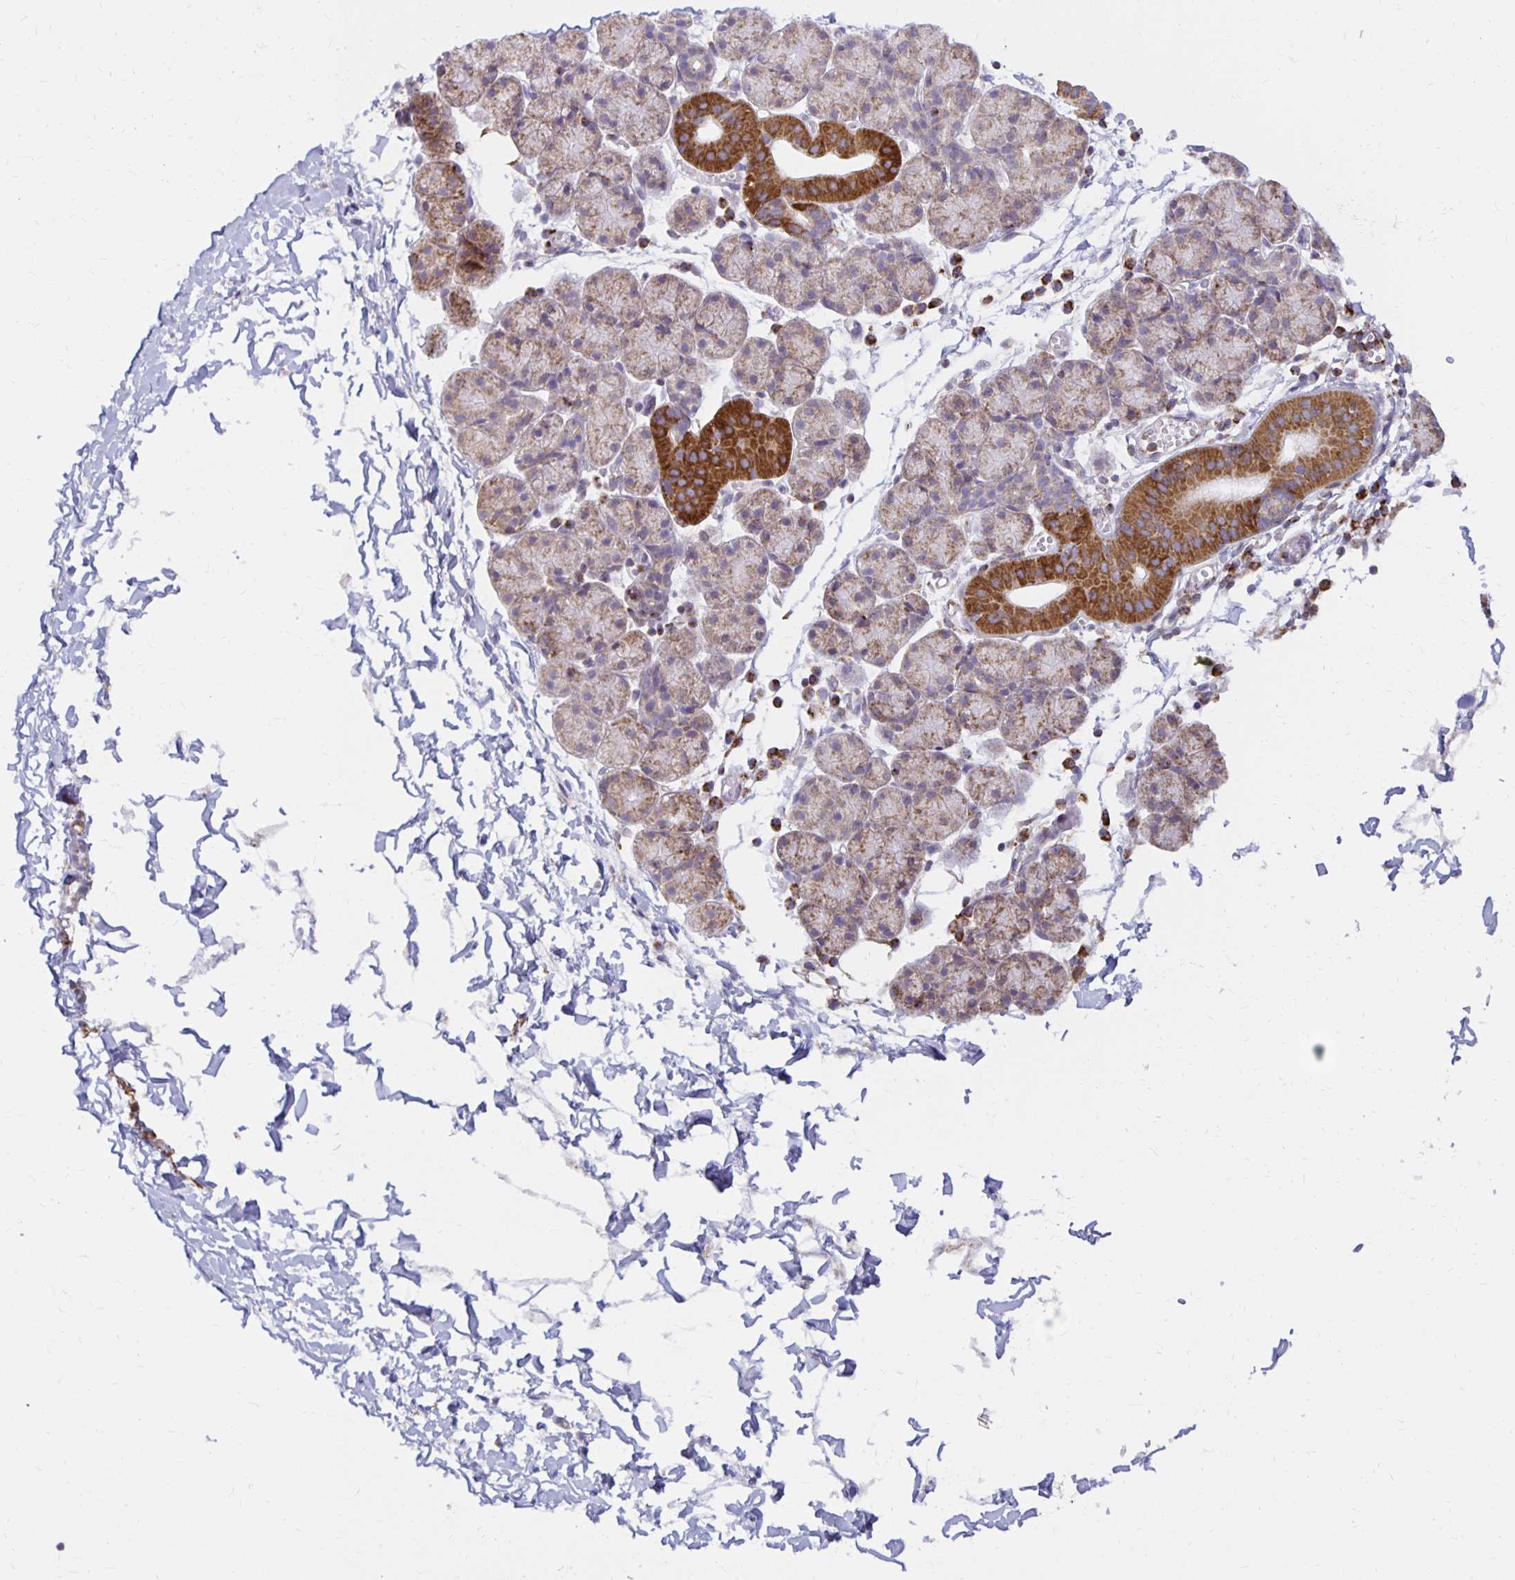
{"staining": {"intensity": "strong", "quantity": "<25%", "location": "cytoplasmic/membranous"}, "tissue": "salivary gland", "cell_type": "Glandular cells", "image_type": "normal", "snomed": [{"axis": "morphology", "description": "Normal tissue, NOS"}, {"axis": "morphology", "description": "Inflammation, NOS"}, {"axis": "topography", "description": "Lymph node"}, {"axis": "topography", "description": "Salivary gland"}], "caption": "Immunohistochemical staining of unremarkable human salivary gland exhibits strong cytoplasmic/membranous protein staining in approximately <25% of glandular cells.", "gene": "IER3", "patient": {"sex": "male", "age": 3}}